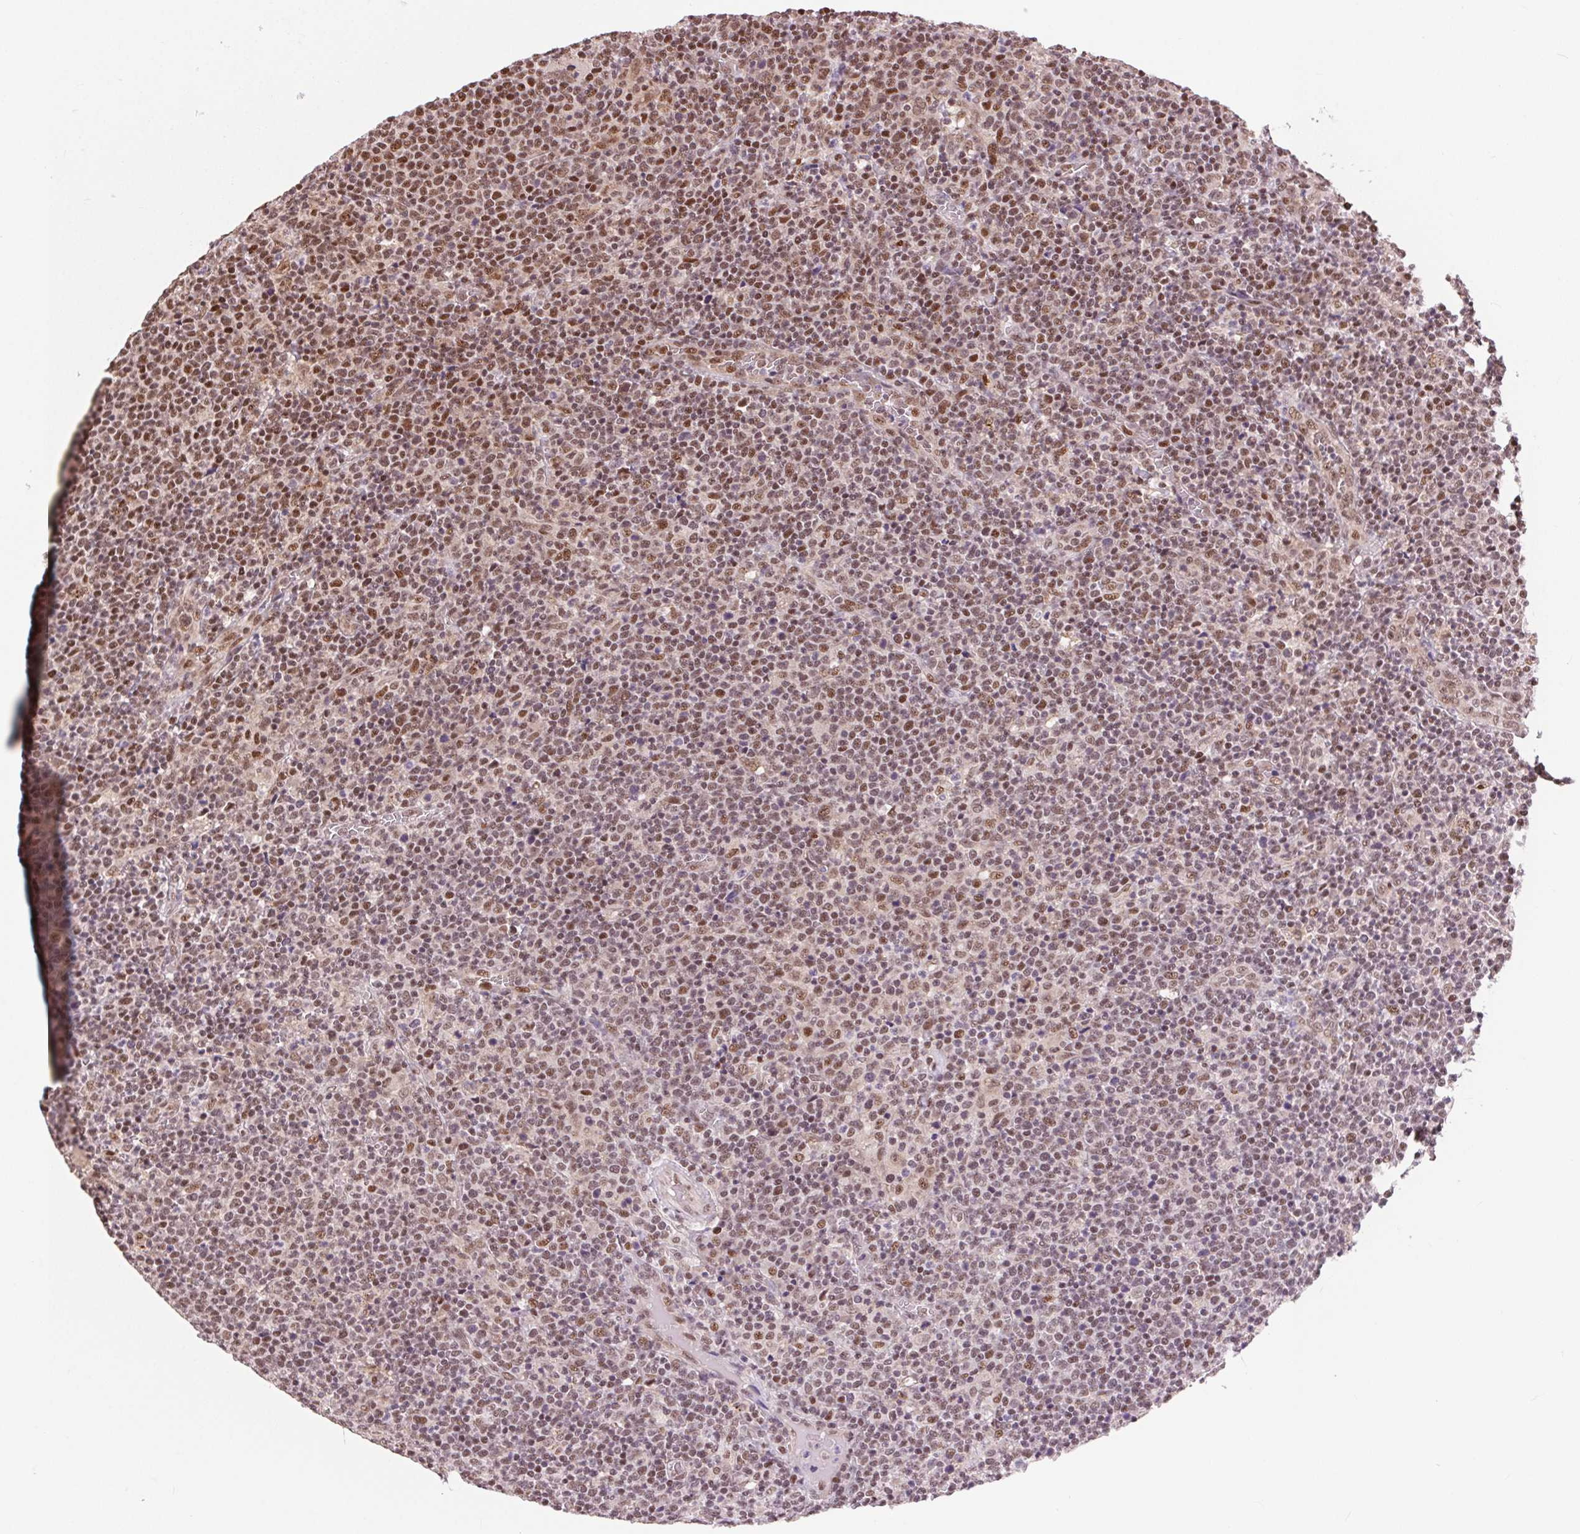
{"staining": {"intensity": "moderate", "quantity": ">75%", "location": "nuclear"}, "tissue": "lymphoma", "cell_type": "Tumor cells", "image_type": "cancer", "snomed": [{"axis": "morphology", "description": "Malignant lymphoma, non-Hodgkin's type, High grade"}, {"axis": "topography", "description": "Lymph node"}], "caption": "DAB immunohistochemical staining of human lymphoma shows moderate nuclear protein staining in approximately >75% of tumor cells.", "gene": "RAD23A", "patient": {"sex": "male", "age": 61}}